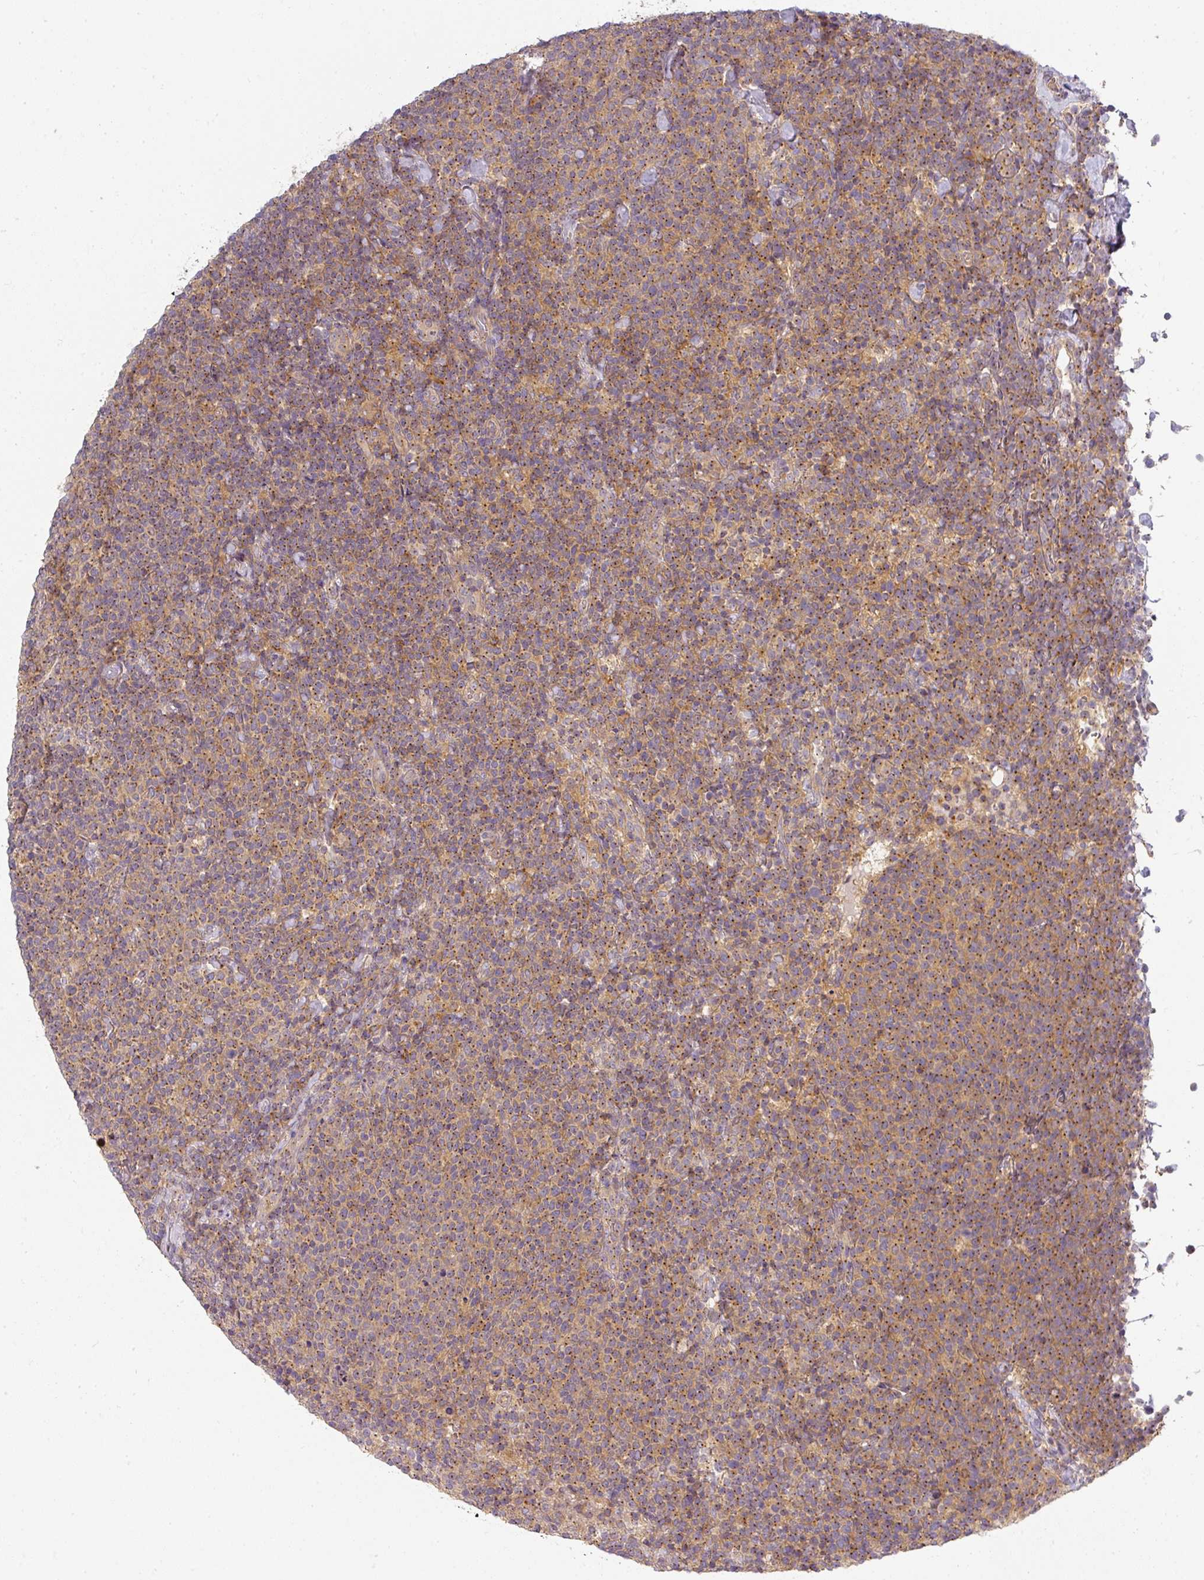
{"staining": {"intensity": "weak", "quantity": "25%-75%", "location": "cytoplasmic/membranous"}, "tissue": "lymphoma", "cell_type": "Tumor cells", "image_type": "cancer", "snomed": [{"axis": "morphology", "description": "Malignant lymphoma, non-Hodgkin's type, High grade"}, {"axis": "topography", "description": "Lymph node"}], "caption": "Immunohistochemical staining of human malignant lymphoma, non-Hodgkin's type (high-grade) demonstrates low levels of weak cytoplasmic/membranous protein expression in approximately 25%-75% of tumor cells. Immunohistochemistry stains the protein of interest in brown and the nuclei are stained blue.", "gene": "NIN", "patient": {"sex": "male", "age": 61}}